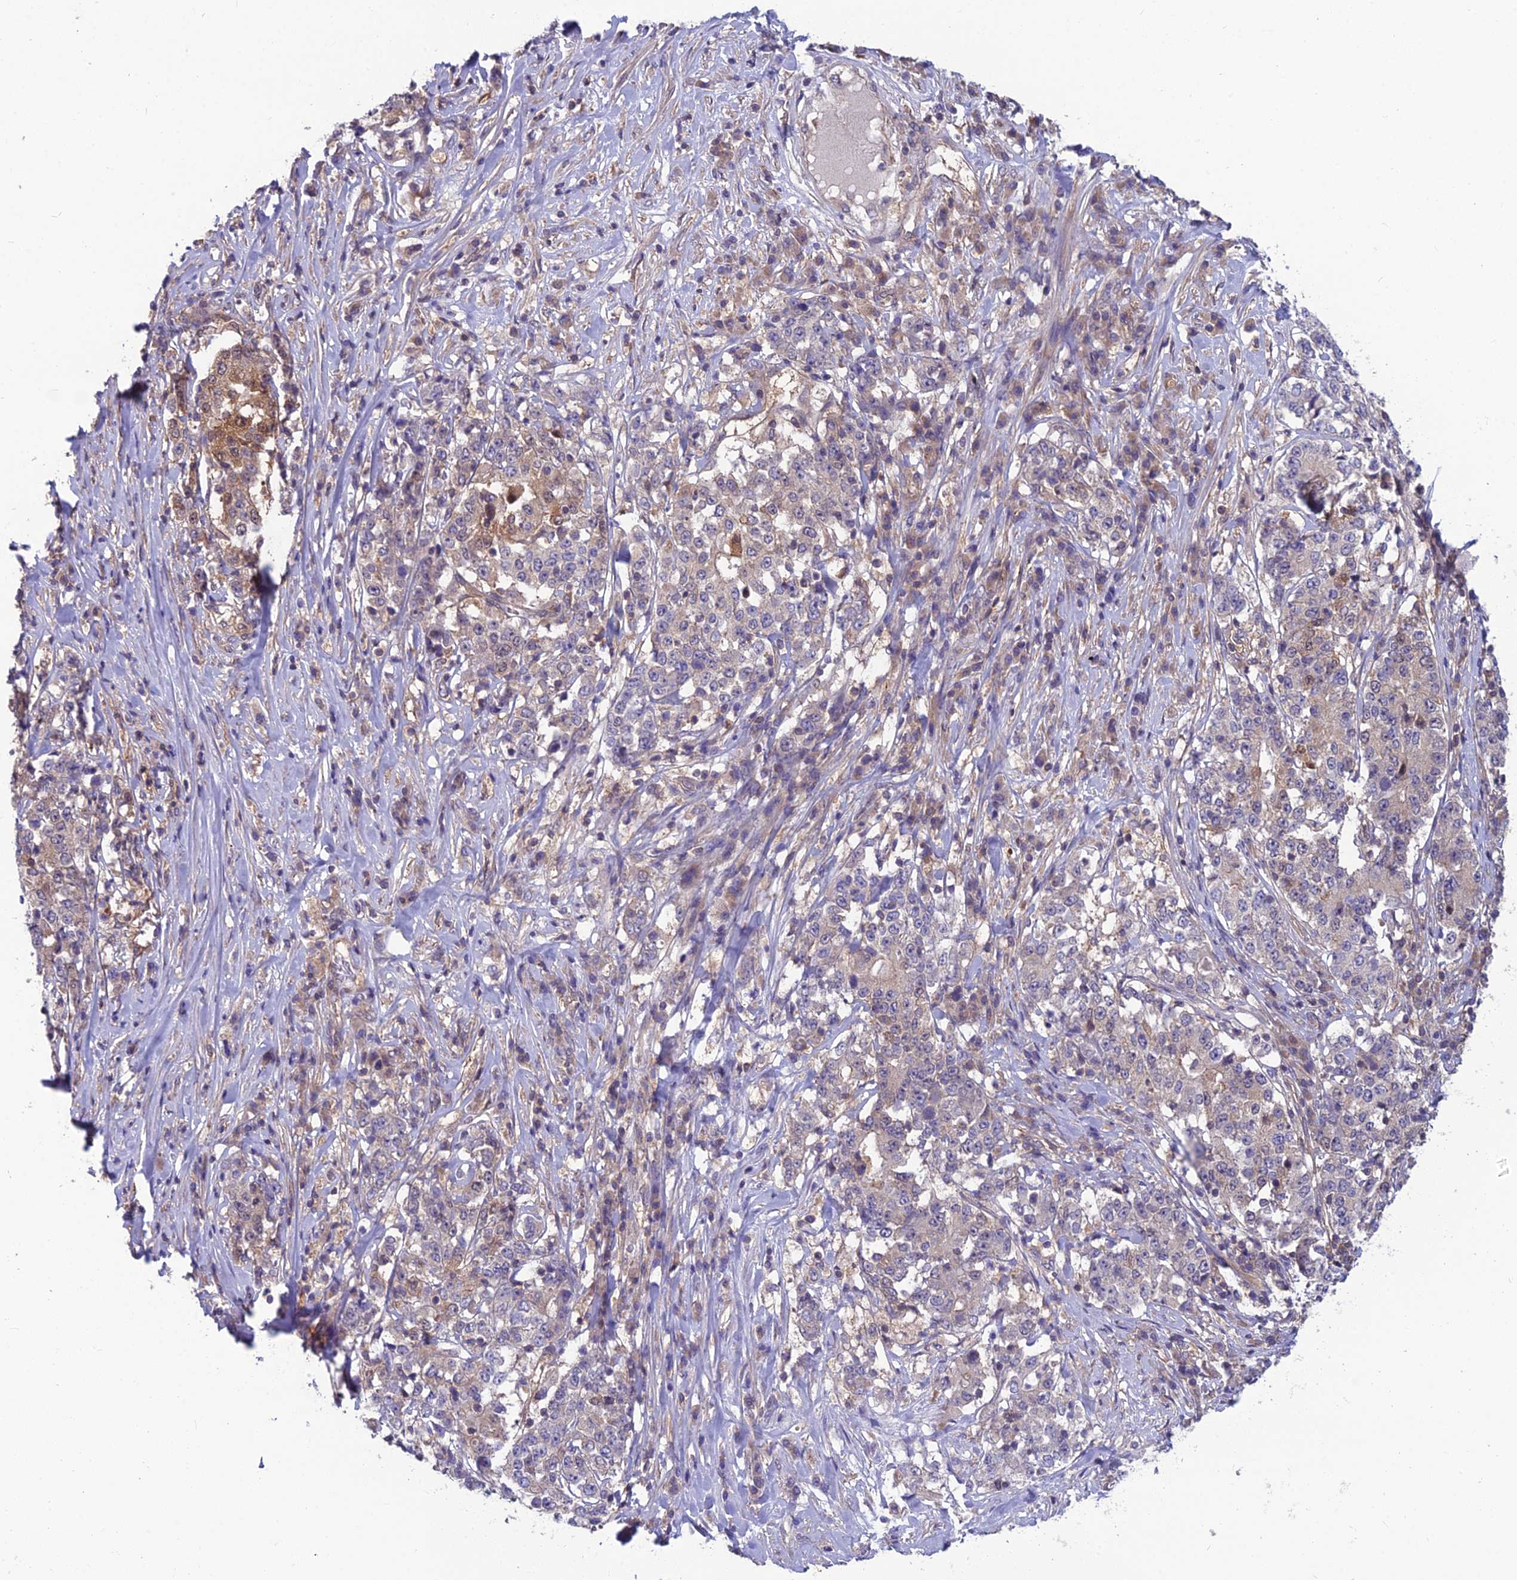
{"staining": {"intensity": "negative", "quantity": "none", "location": "none"}, "tissue": "stomach cancer", "cell_type": "Tumor cells", "image_type": "cancer", "snomed": [{"axis": "morphology", "description": "Adenocarcinoma, NOS"}, {"axis": "topography", "description": "Stomach"}], "caption": "Immunohistochemistry (IHC) histopathology image of neoplastic tissue: stomach adenocarcinoma stained with DAB (3,3'-diaminobenzidine) reveals no significant protein staining in tumor cells.", "gene": "MVD", "patient": {"sex": "male", "age": 59}}